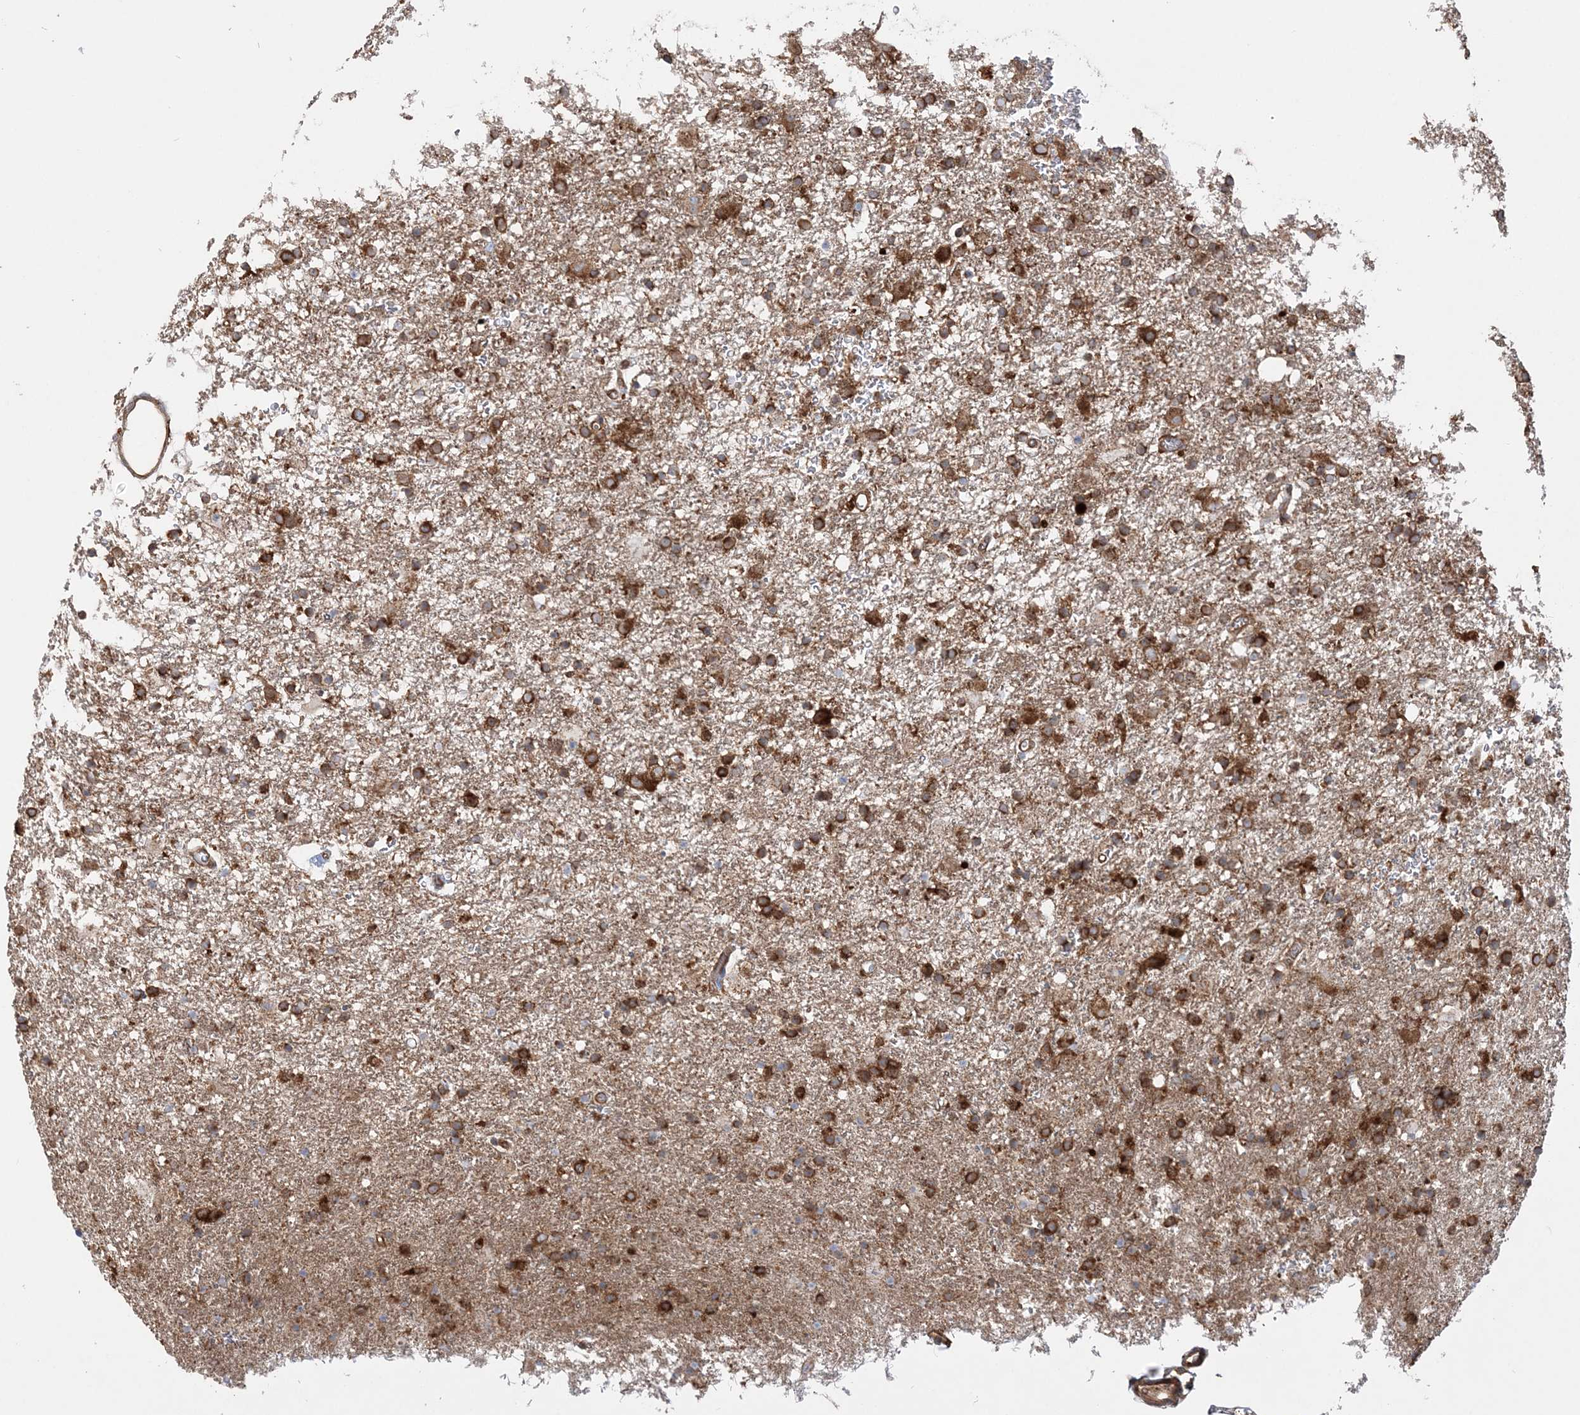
{"staining": {"intensity": "strong", "quantity": ">75%", "location": "cytoplasmic/membranous"}, "tissue": "glioma", "cell_type": "Tumor cells", "image_type": "cancer", "snomed": [{"axis": "morphology", "description": "Glioma, malignant, Low grade"}, {"axis": "topography", "description": "Brain"}], "caption": "Malignant glioma (low-grade) stained for a protein (brown) demonstrates strong cytoplasmic/membranous positive staining in about >75% of tumor cells.", "gene": "TBC1D5", "patient": {"sex": "male", "age": 65}}